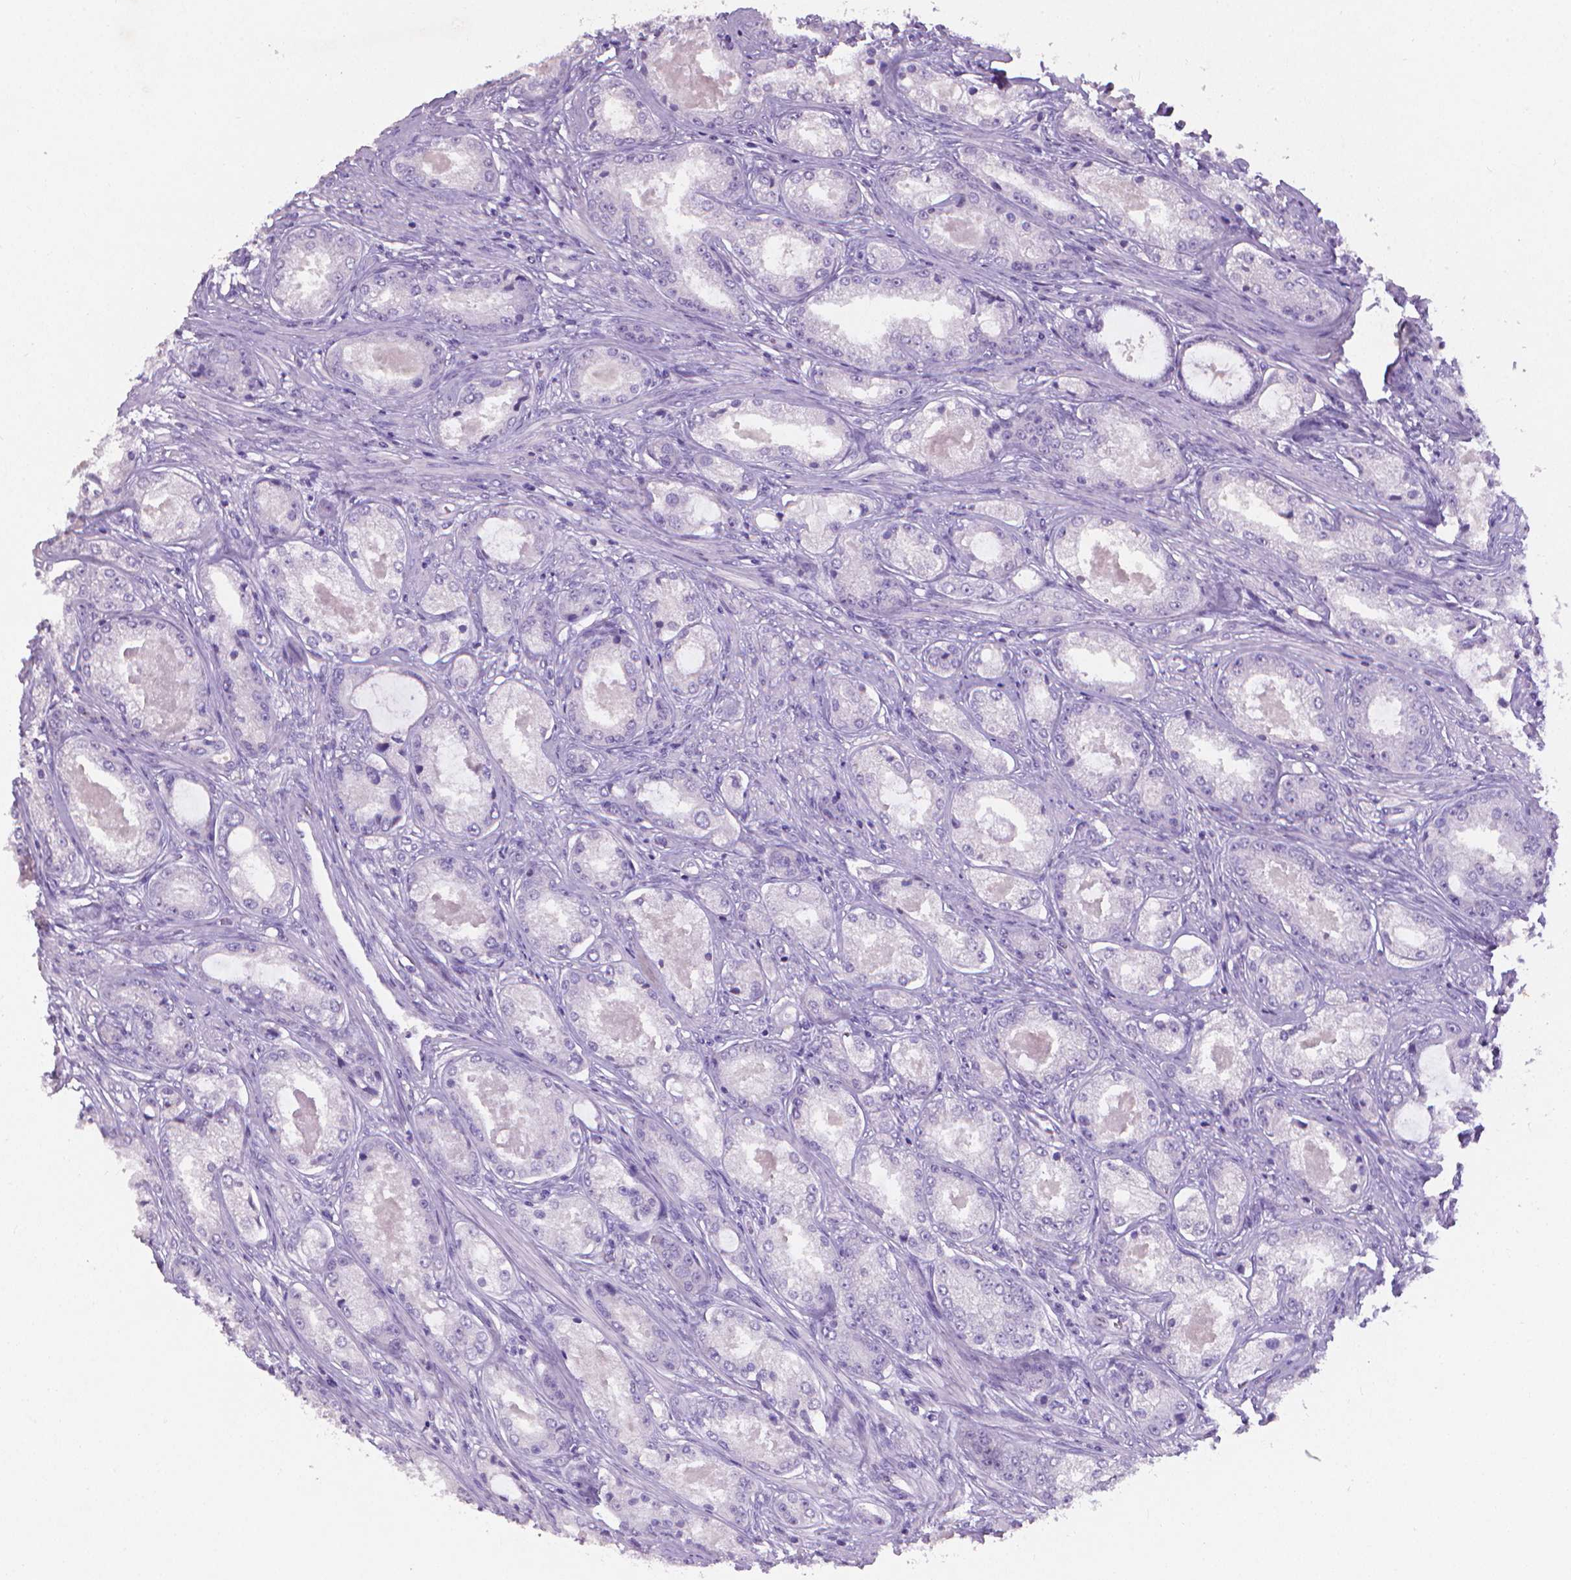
{"staining": {"intensity": "negative", "quantity": "none", "location": "none"}, "tissue": "prostate cancer", "cell_type": "Tumor cells", "image_type": "cancer", "snomed": [{"axis": "morphology", "description": "Adenocarcinoma, Low grade"}, {"axis": "topography", "description": "Prostate"}], "caption": "Immunohistochemical staining of adenocarcinoma (low-grade) (prostate) exhibits no significant staining in tumor cells. The staining is performed using DAB (3,3'-diaminobenzidine) brown chromogen with nuclei counter-stained in using hematoxylin.", "gene": "XPNPEP2", "patient": {"sex": "male", "age": 68}}